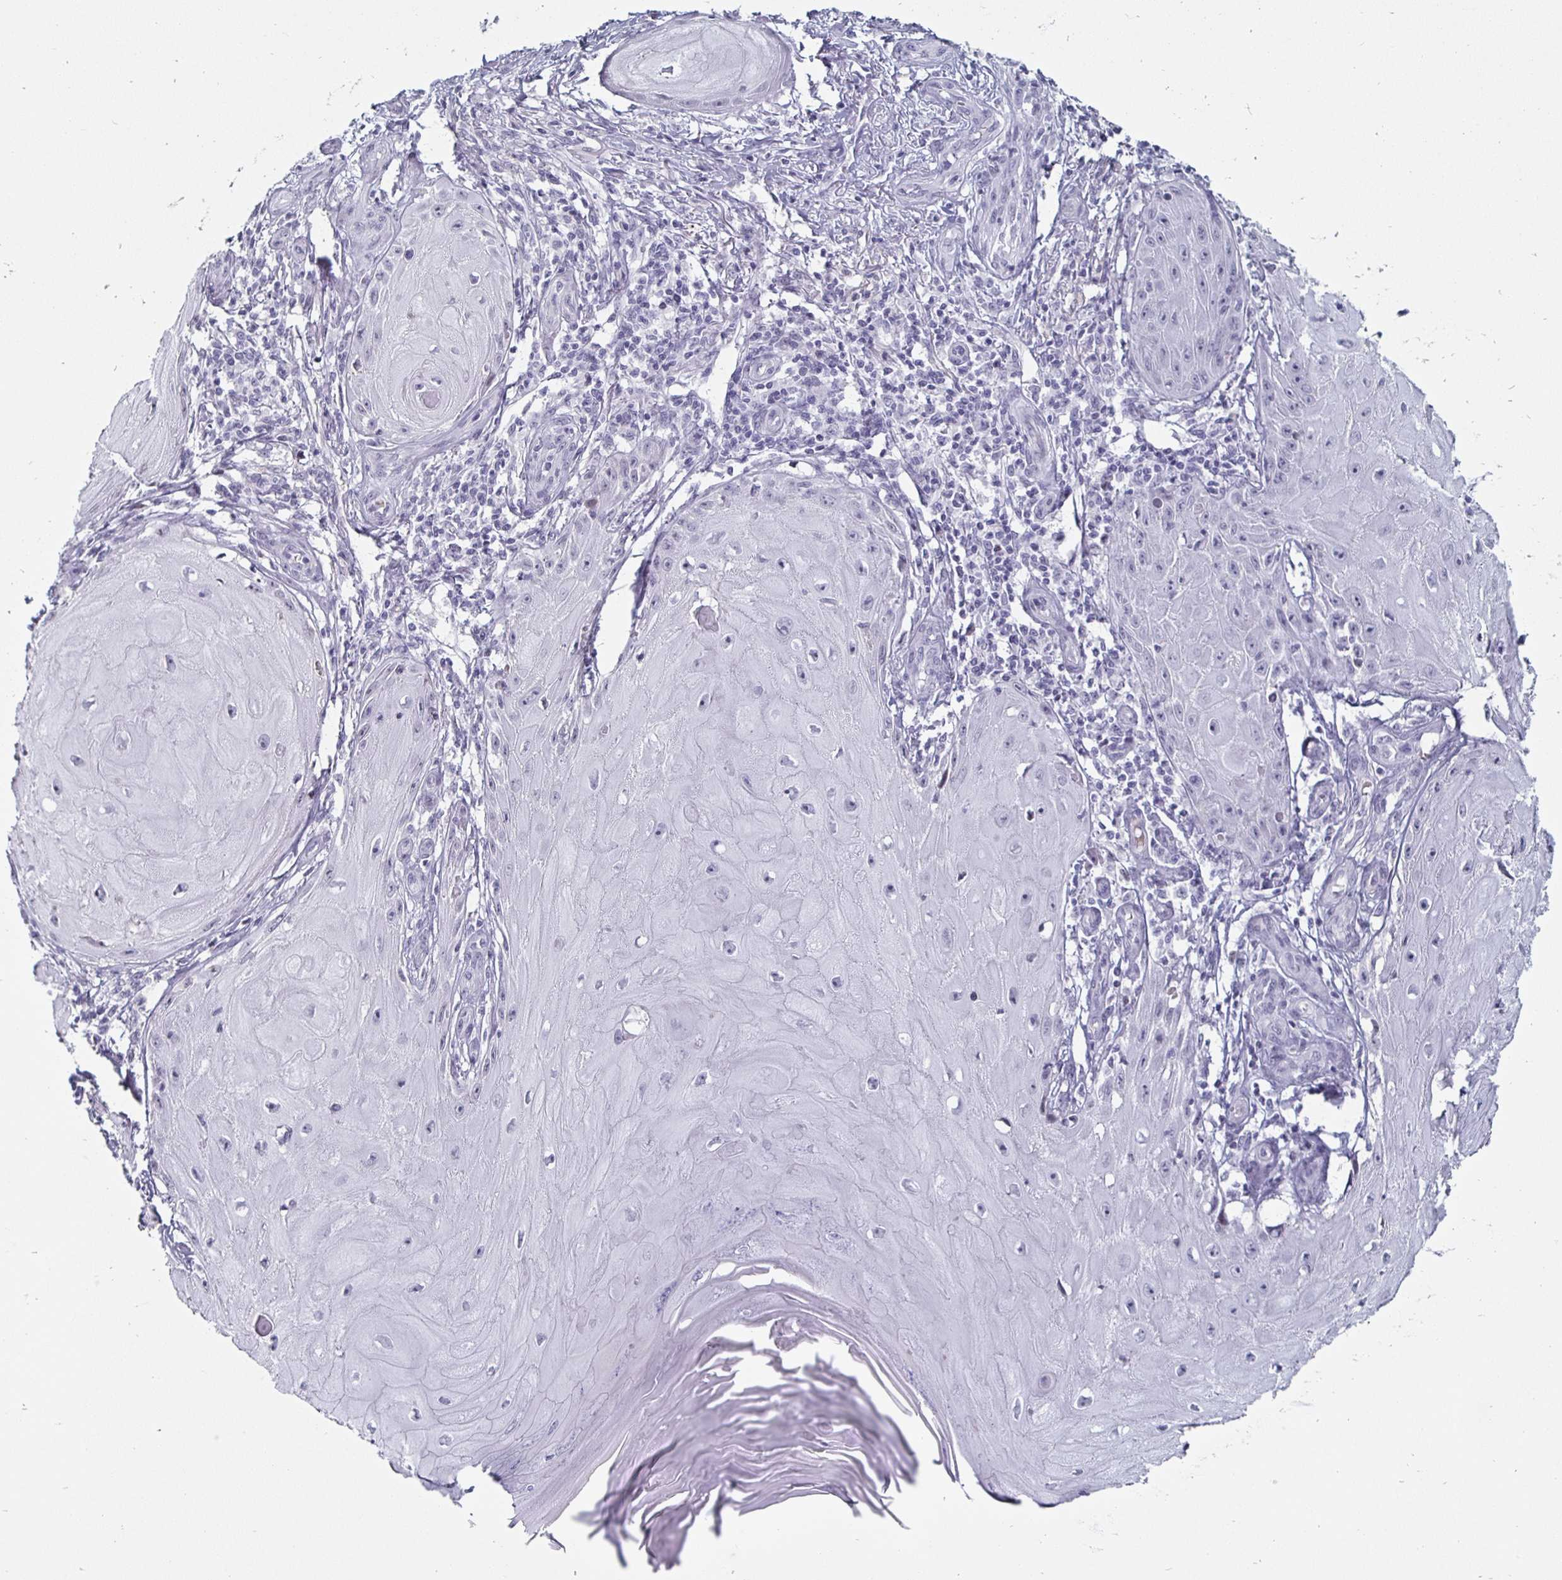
{"staining": {"intensity": "negative", "quantity": "none", "location": "none"}, "tissue": "skin cancer", "cell_type": "Tumor cells", "image_type": "cancer", "snomed": [{"axis": "morphology", "description": "Squamous cell carcinoma, NOS"}, {"axis": "topography", "description": "Skin"}], "caption": "High magnification brightfield microscopy of squamous cell carcinoma (skin) stained with DAB (3,3'-diaminobenzidine) (brown) and counterstained with hematoxylin (blue): tumor cells show no significant staining. (Stains: DAB immunohistochemistry with hematoxylin counter stain, Microscopy: brightfield microscopy at high magnification).", "gene": "OOSP2", "patient": {"sex": "female", "age": 77}}